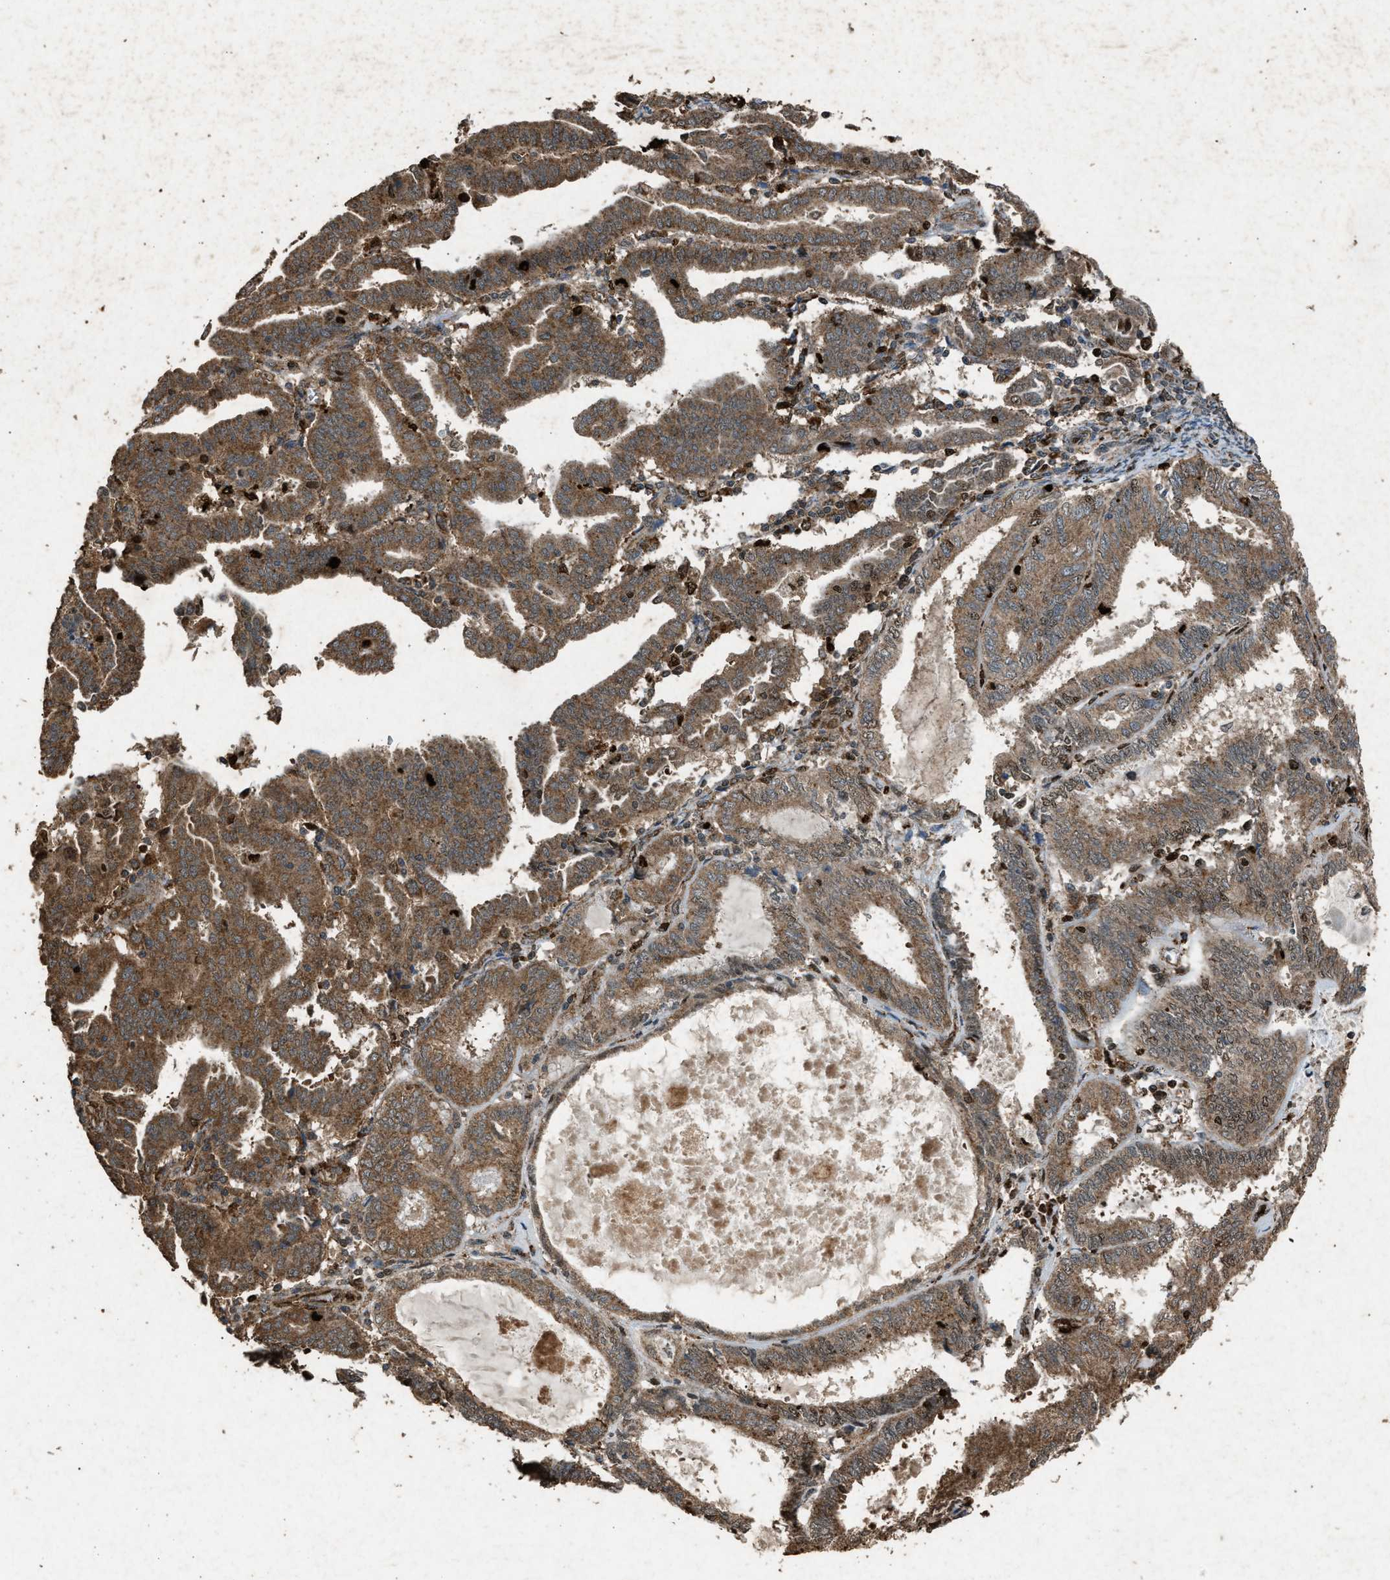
{"staining": {"intensity": "strong", "quantity": ">75%", "location": "cytoplasmic/membranous"}, "tissue": "endometrial cancer", "cell_type": "Tumor cells", "image_type": "cancer", "snomed": [{"axis": "morphology", "description": "Adenocarcinoma, NOS"}, {"axis": "topography", "description": "Uterus"}], "caption": "Endometrial cancer tissue displays strong cytoplasmic/membranous positivity in about >75% of tumor cells", "gene": "PSMD1", "patient": {"sex": "female", "age": 83}}